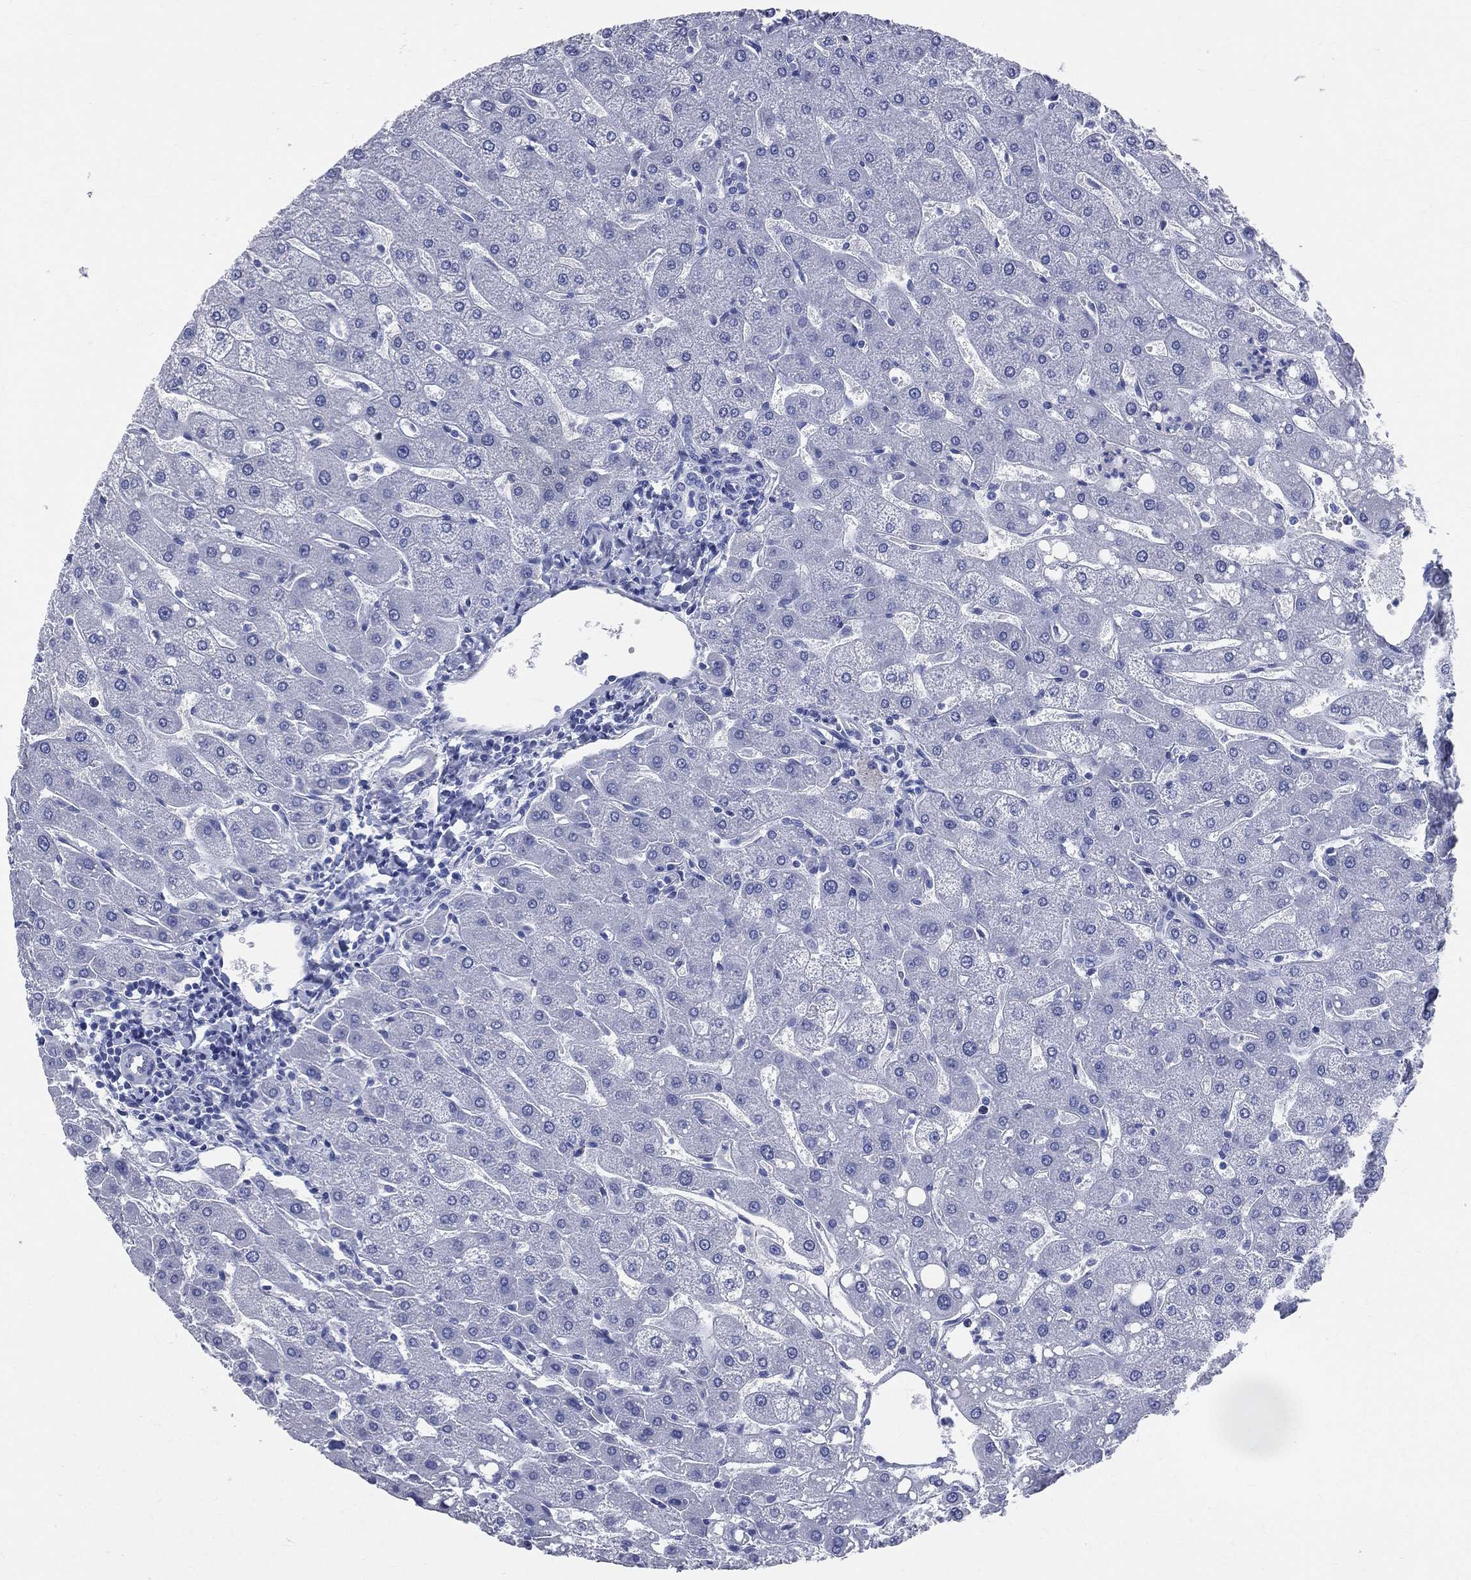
{"staining": {"intensity": "negative", "quantity": "none", "location": "none"}, "tissue": "liver", "cell_type": "Cholangiocytes", "image_type": "normal", "snomed": [{"axis": "morphology", "description": "Normal tissue, NOS"}, {"axis": "topography", "description": "Liver"}], "caption": "An immunohistochemistry (IHC) micrograph of benign liver is shown. There is no staining in cholangiocytes of liver. (DAB IHC, high magnification).", "gene": "SYP", "patient": {"sex": "male", "age": 67}}